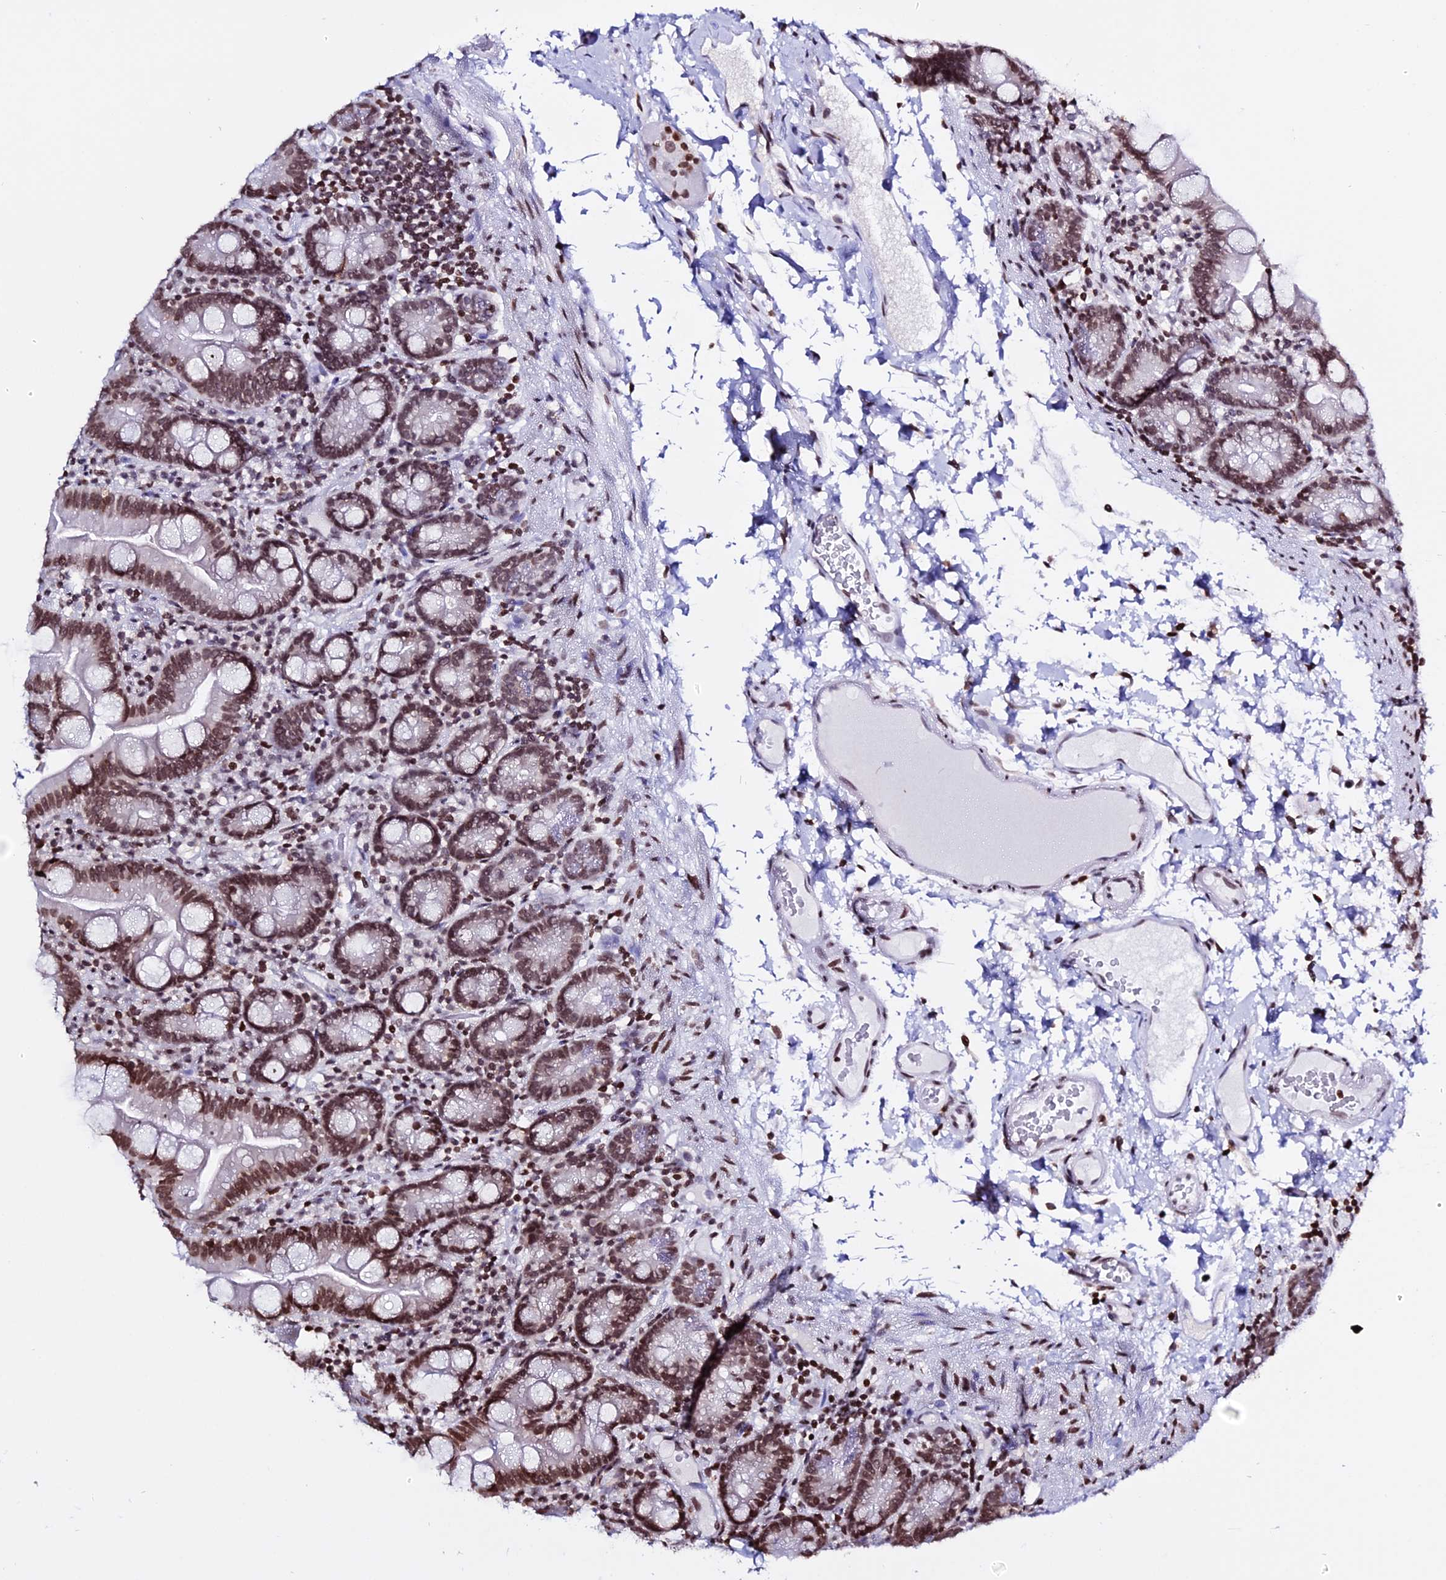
{"staining": {"intensity": "moderate", "quantity": ">75%", "location": "nuclear"}, "tissue": "small intestine", "cell_type": "Glandular cells", "image_type": "normal", "snomed": [{"axis": "morphology", "description": "Normal tissue, NOS"}, {"axis": "topography", "description": "Small intestine"}], "caption": "Immunohistochemical staining of unremarkable human small intestine demonstrates >75% levels of moderate nuclear protein staining in approximately >75% of glandular cells.", "gene": "ENSG00000282988", "patient": {"sex": "female", "age": 68}}